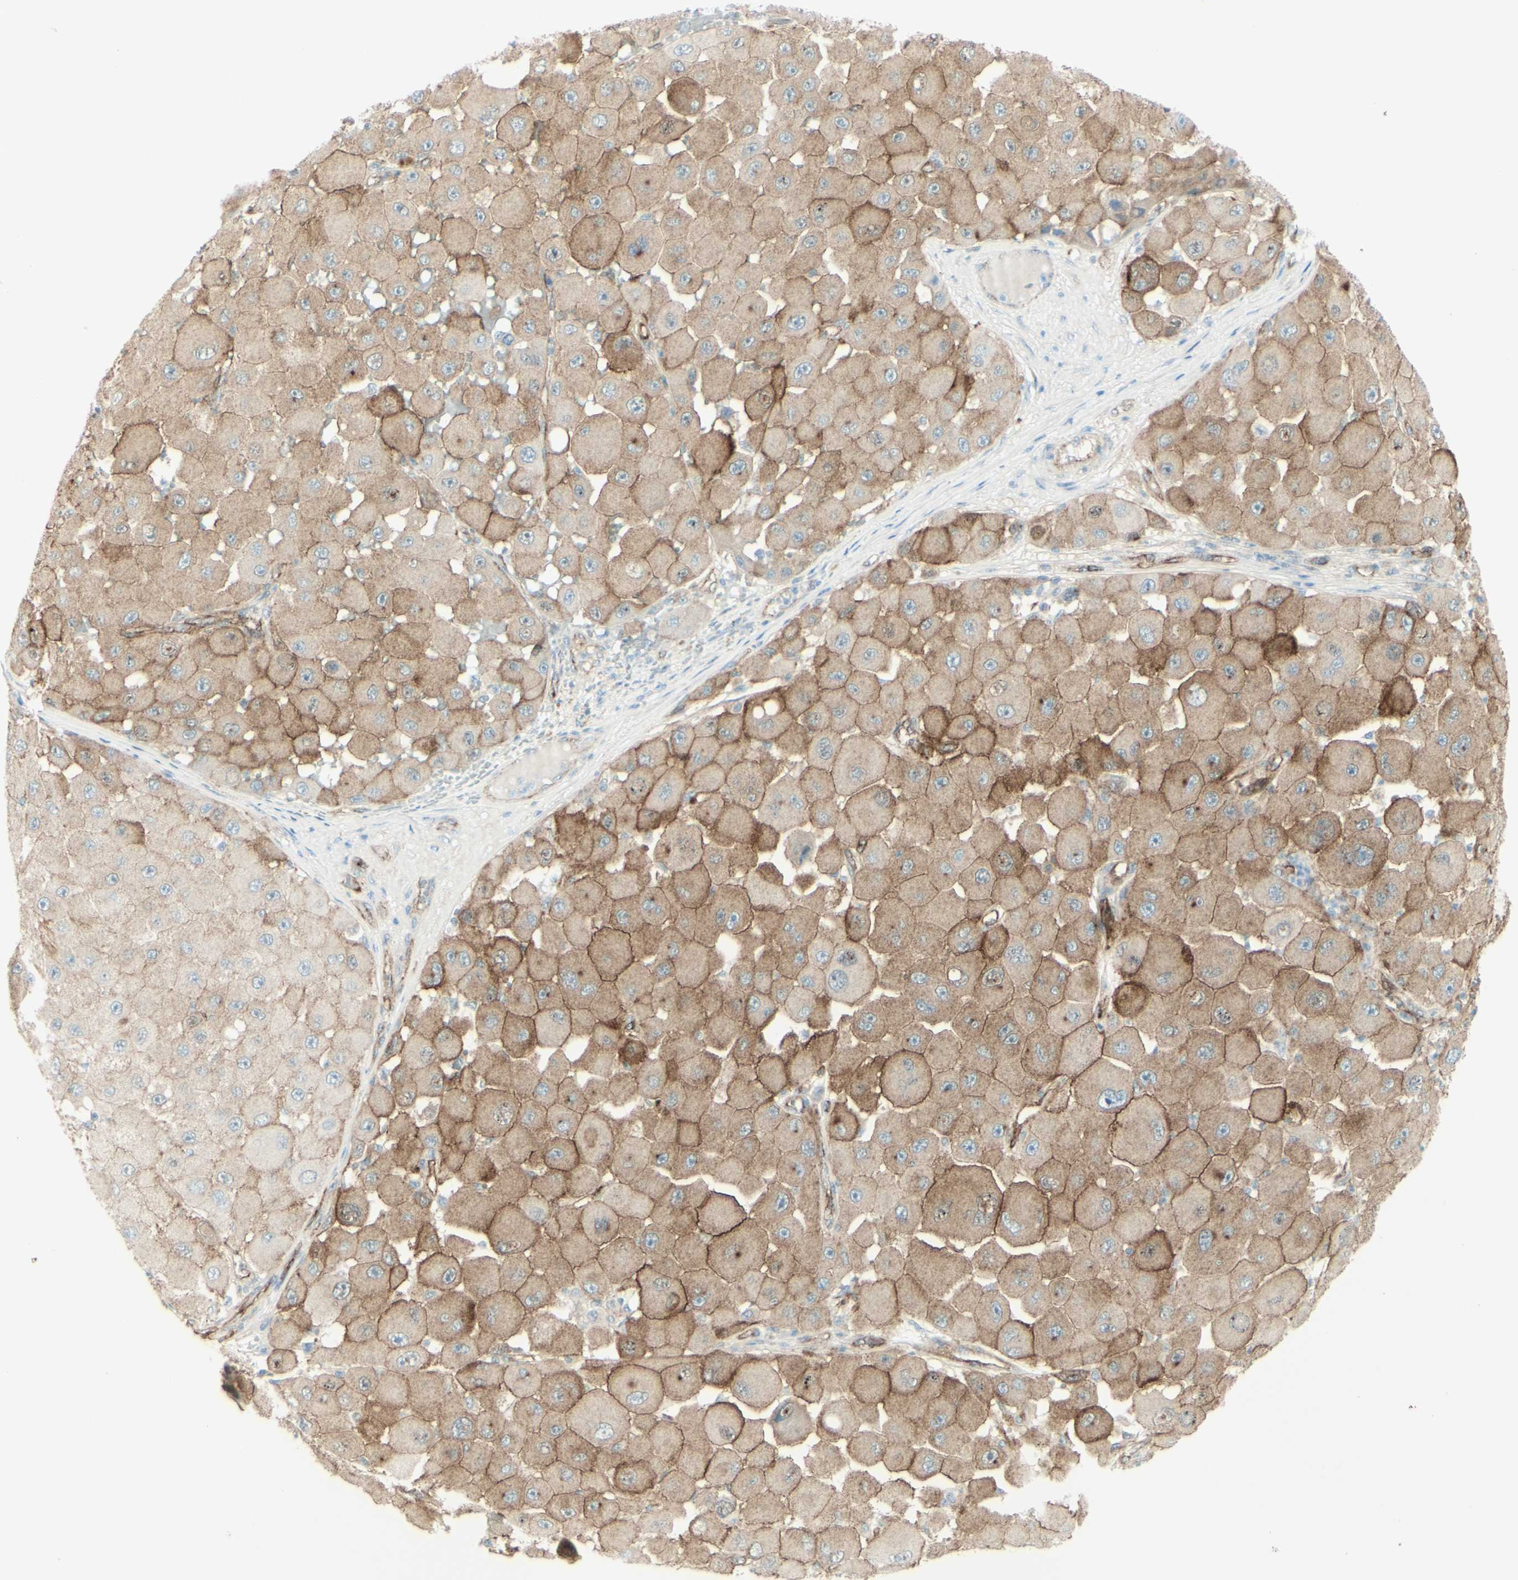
{"staining": {"intensity": "moderate", "quantity": "25%-75%", "location": "cytoplasmic/membranous"}, "tissue": "melanoma", "cell_type": "Tumor cells", "image_type": "cancer", "snomed": [{"axis": "morphology", "description": "Malignant melanoma, NOS"}, {"axis": "topography", "description": "Skin"}], "caption": "Immunohistochemical staining of human malignant melanoma demonstrates medium levels of moderate cytoplasmic/membranous protein expression in approximately 25%-75% of tumor cells. (brown staining indicates protein expression, while blue staining denotes nuclei).", "gene": "MYO6", "patient": {"sex": "female", "age": 81}}